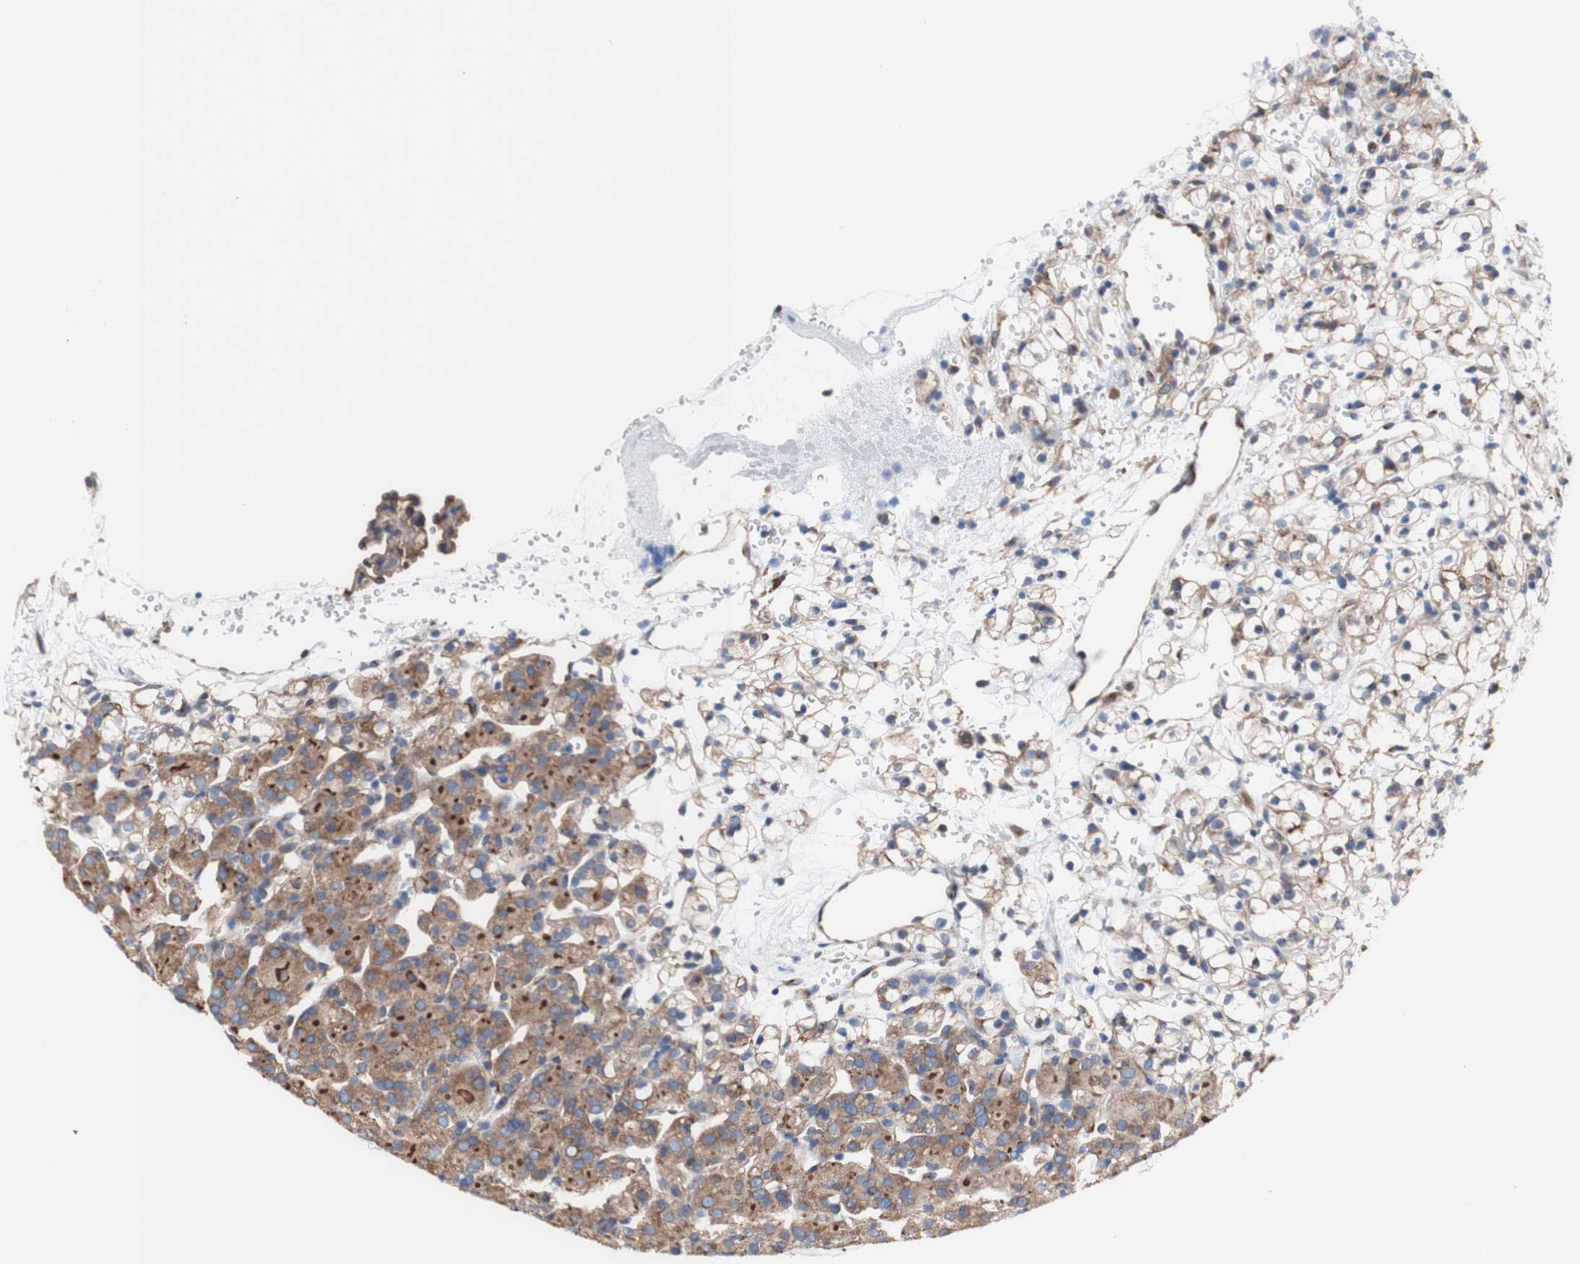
{"staining": {"intensity": "moderate", "quantity": ">75%", "location": "cytoplasmic/membranous"}, "tissue": "renal cancer", "cell_type": "Tumor cells", "image_type": "cancer", "snomed": [{"axis": "morphology", "description": "Adenocarcinoma, NOS"}, {"axis": "topography", "description": "Kidney"}], "caption": "Renal cancer (adenocarcinoma) was stained to show a protein in brown. There is medium levels of moderate cytoplasmic/membranous expression in approximately >75% of tumor cells. The protein of interest is shown in brown color, while the nuclei are stained blue.", "gene": "LRIG3", "patient": {"sex": "male", "age": 61}}